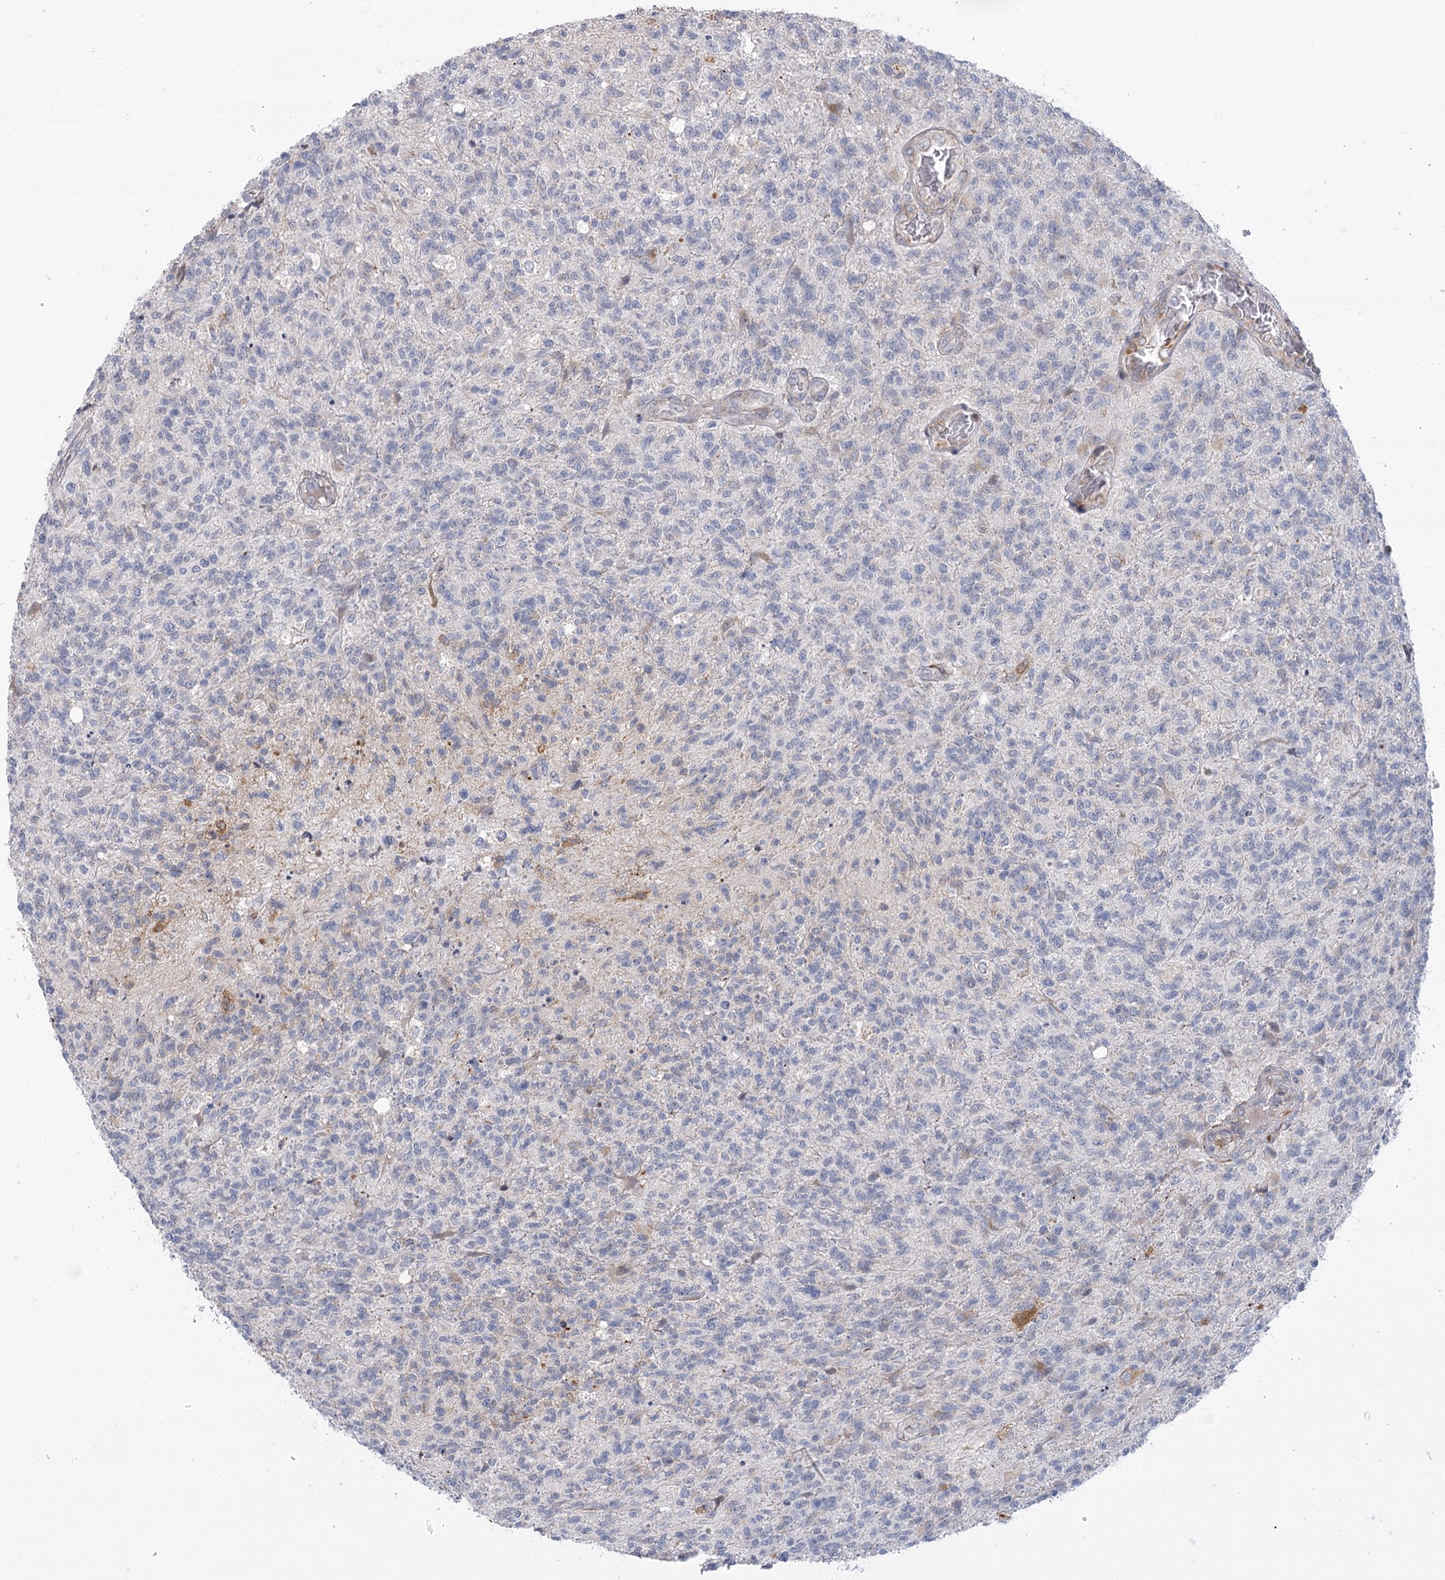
{"staining": {"intensity": "negative", "quantity": "none", "location": "none"}, "tissue": "glioma", "cell_type": "Tumor cells", "image_type": "cancer", "snomed": [{"axis": "morphology", "description": "Glioma, malignant, High grade"}, {"axis": "topography", "description": "Brain"}], "caption": "An immunohistochemistry micrograph of malignant glioma (high-grade) is shown. There is no staining in tumor cells of malignant glioma (high-grade).", "gene": "NCKAP5", "patient": {"sex": "male", "age": 56}}